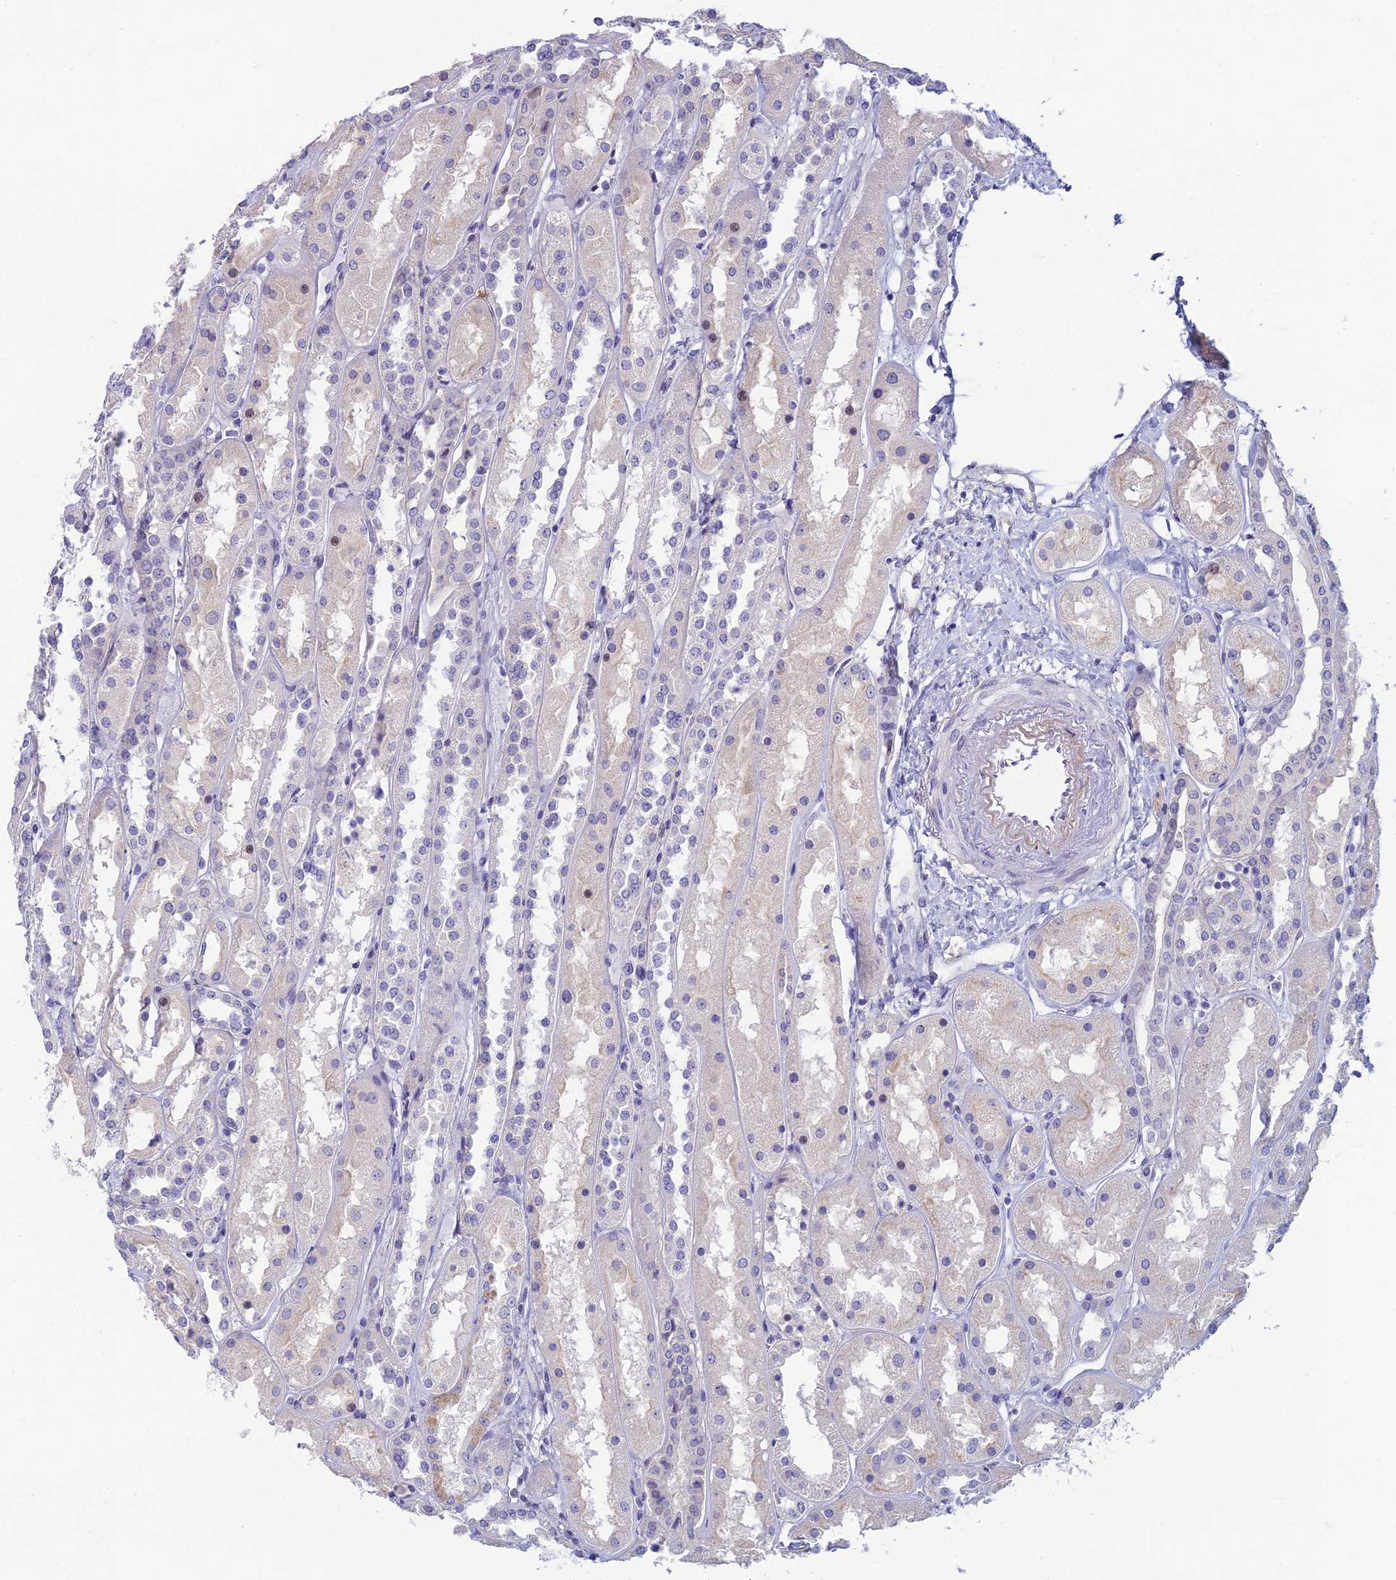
{"staining": {"intensity": "negative", "quantity": "none", "location": "none"}, "tissue": "kidney", "cell_type": "Cells in glomeruli", "image_type": "normal", "snomed": [{"axis": "morphology", "description": "Normal tissue, NOS"}, {"axis": "topography", "description": "Kidney"}], "caption": "High power microscopy image of an IHC image of benign kidney, revealing no significant expression in cells in glomeruli. (Stains: DAB immunohistochemistry (IHC) with hematoxylin counter stain, Microscopy: brightfield microscopy at high magnification).", "gene": "NEURL1", "patient": {"sex": "male", "age": 70}}